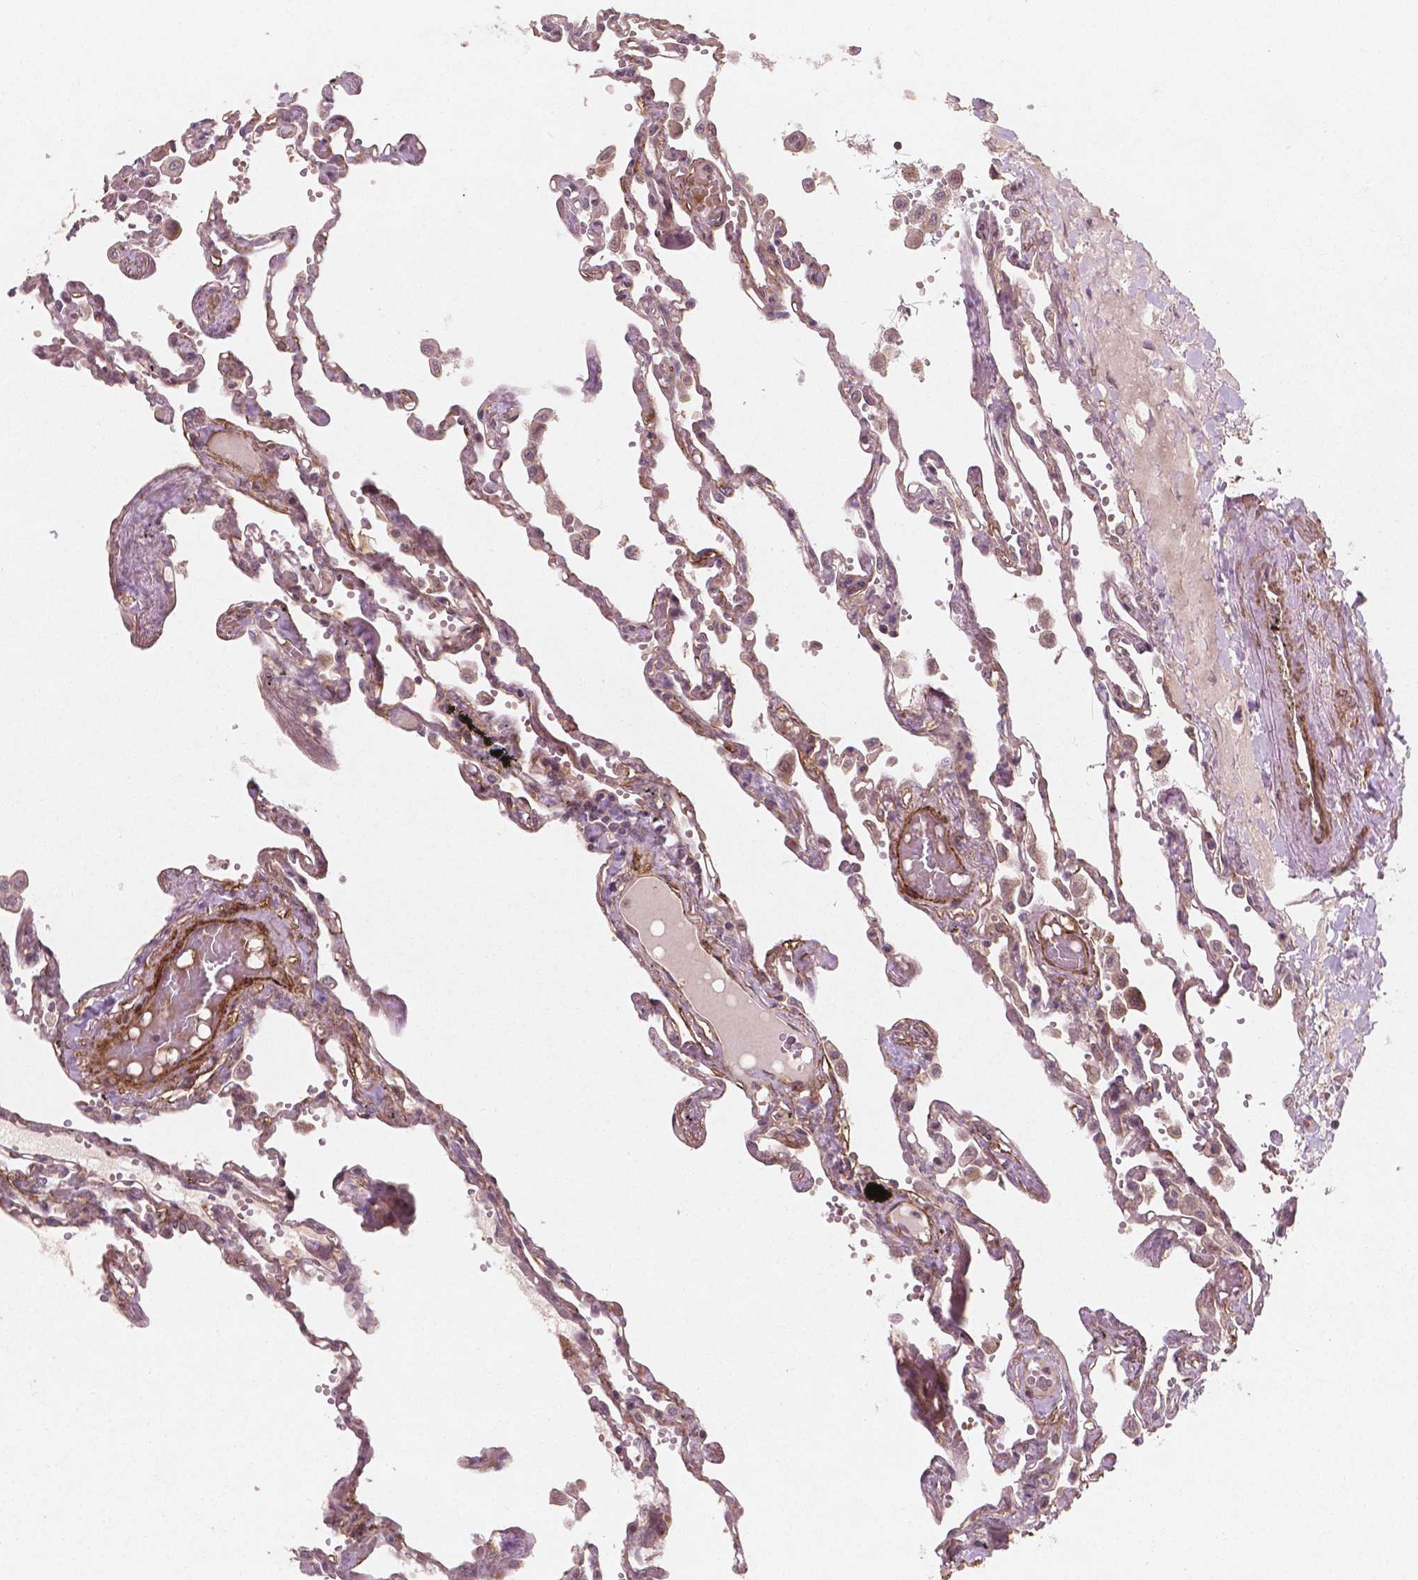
{"staining": {"intensity": "weak", "quantity": ">75%", "location": "cytoplasmic/membranous"}, "tissue": "lung", "cell_type": "Alveolar cells", "image_type": "normal", "snomed": [{"axis": "morphology", "description": "Normal tissue, NOS"}, {"axis": "morphology", "description": "Adenocarcinoma, NOS"}, {"axis": "topography", "description": "Cartilage tissue"}, {"axis": "topography", "description": "Lung"}], "caption": "Immunohistochemical staining of unremarkable human lung demonstrates >75% levels of weak cytoplasmic/membranous protein expression in approximately >75% of alveolar cells. (DAB IHC, brown staining for protein, blue staining for nuclei).", "gene": "CYFIP1", "patient": {"sex": "female", "age": 67}}